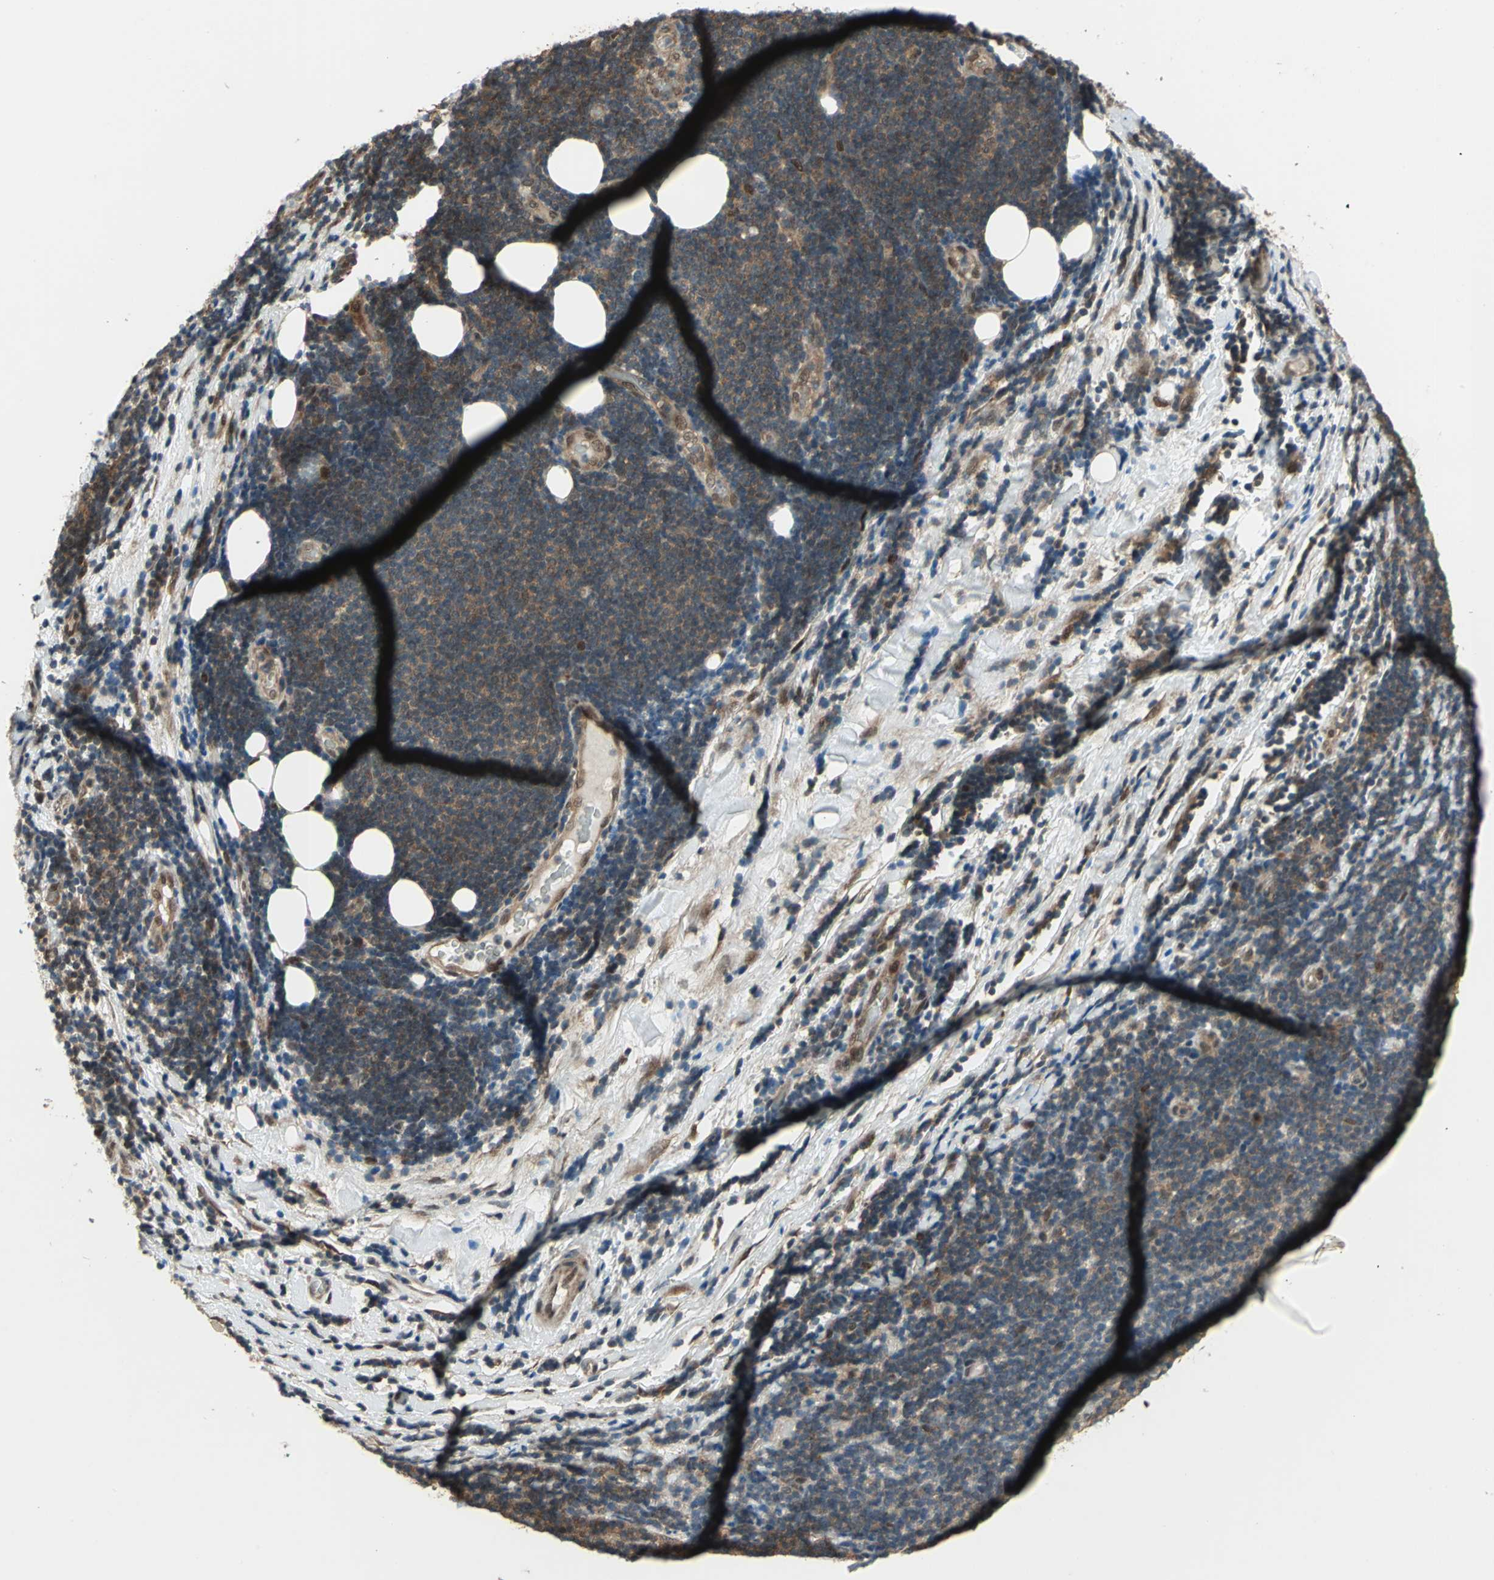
{"staining": {"intensity": "weak", "quantity": ">75%", "location": "cytoplasmic/membranous,nuclear"}, "tissue": "lymphoma", "cell_type": "Tumor cells", "image_type": "cancer", "snomed": [{"axis": "morphology", "description": "Malignant lymphoma, non-Hodgkin's type, Low grade"}, {"axis": "topography", "description": "Lymph node"}], "caption": "Malignant lymphoma, non-Hodgkin's type (low-grade) tissue shows weak cytoplasmic/membranous and nuclear staining in approximately >75% of tumor cells (DAB IHC, brown staining for protein, blue staining for nuclei).", "gene": "COPS5", "patient": {"sex": "male", "age": 83}}